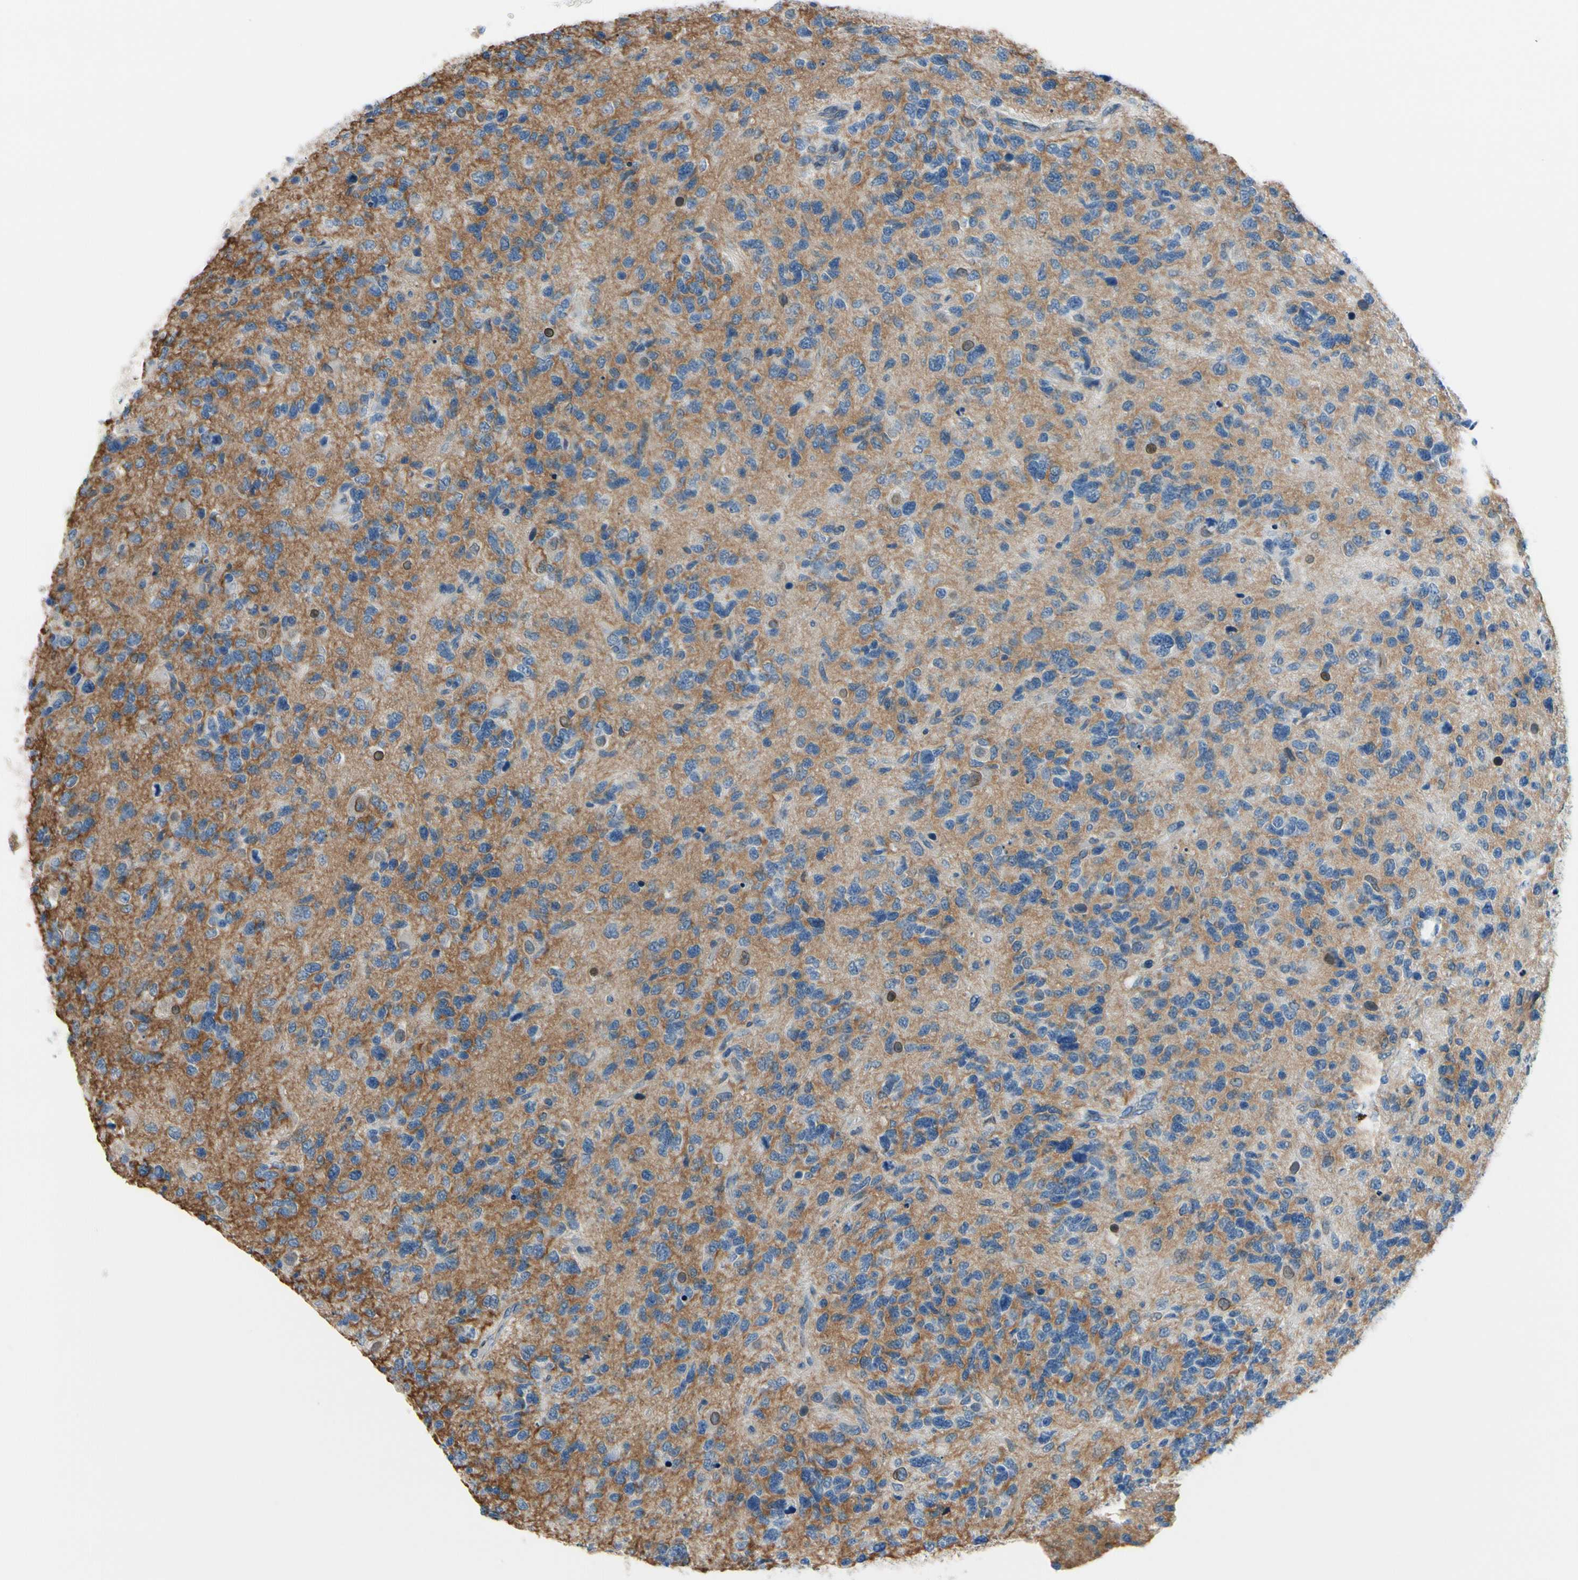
{"staining": {"intensity": "negative", "quantity": "none", "location": "none"}, "tissue": "glioma", "cell_type": "Tumor cells", "image_type": "cancer", "snomed": [{"axis": "morphology", "description": "Glioma, malignant, High grade"}, {"axis": "topography", "description": "Brain"}], "caption": "A high-resolution image shows IHC staining of glioma, which shows no significant expression in tumor cells.", "gene": "FCER2", "patient": {"sex": "female", "age": 58}}